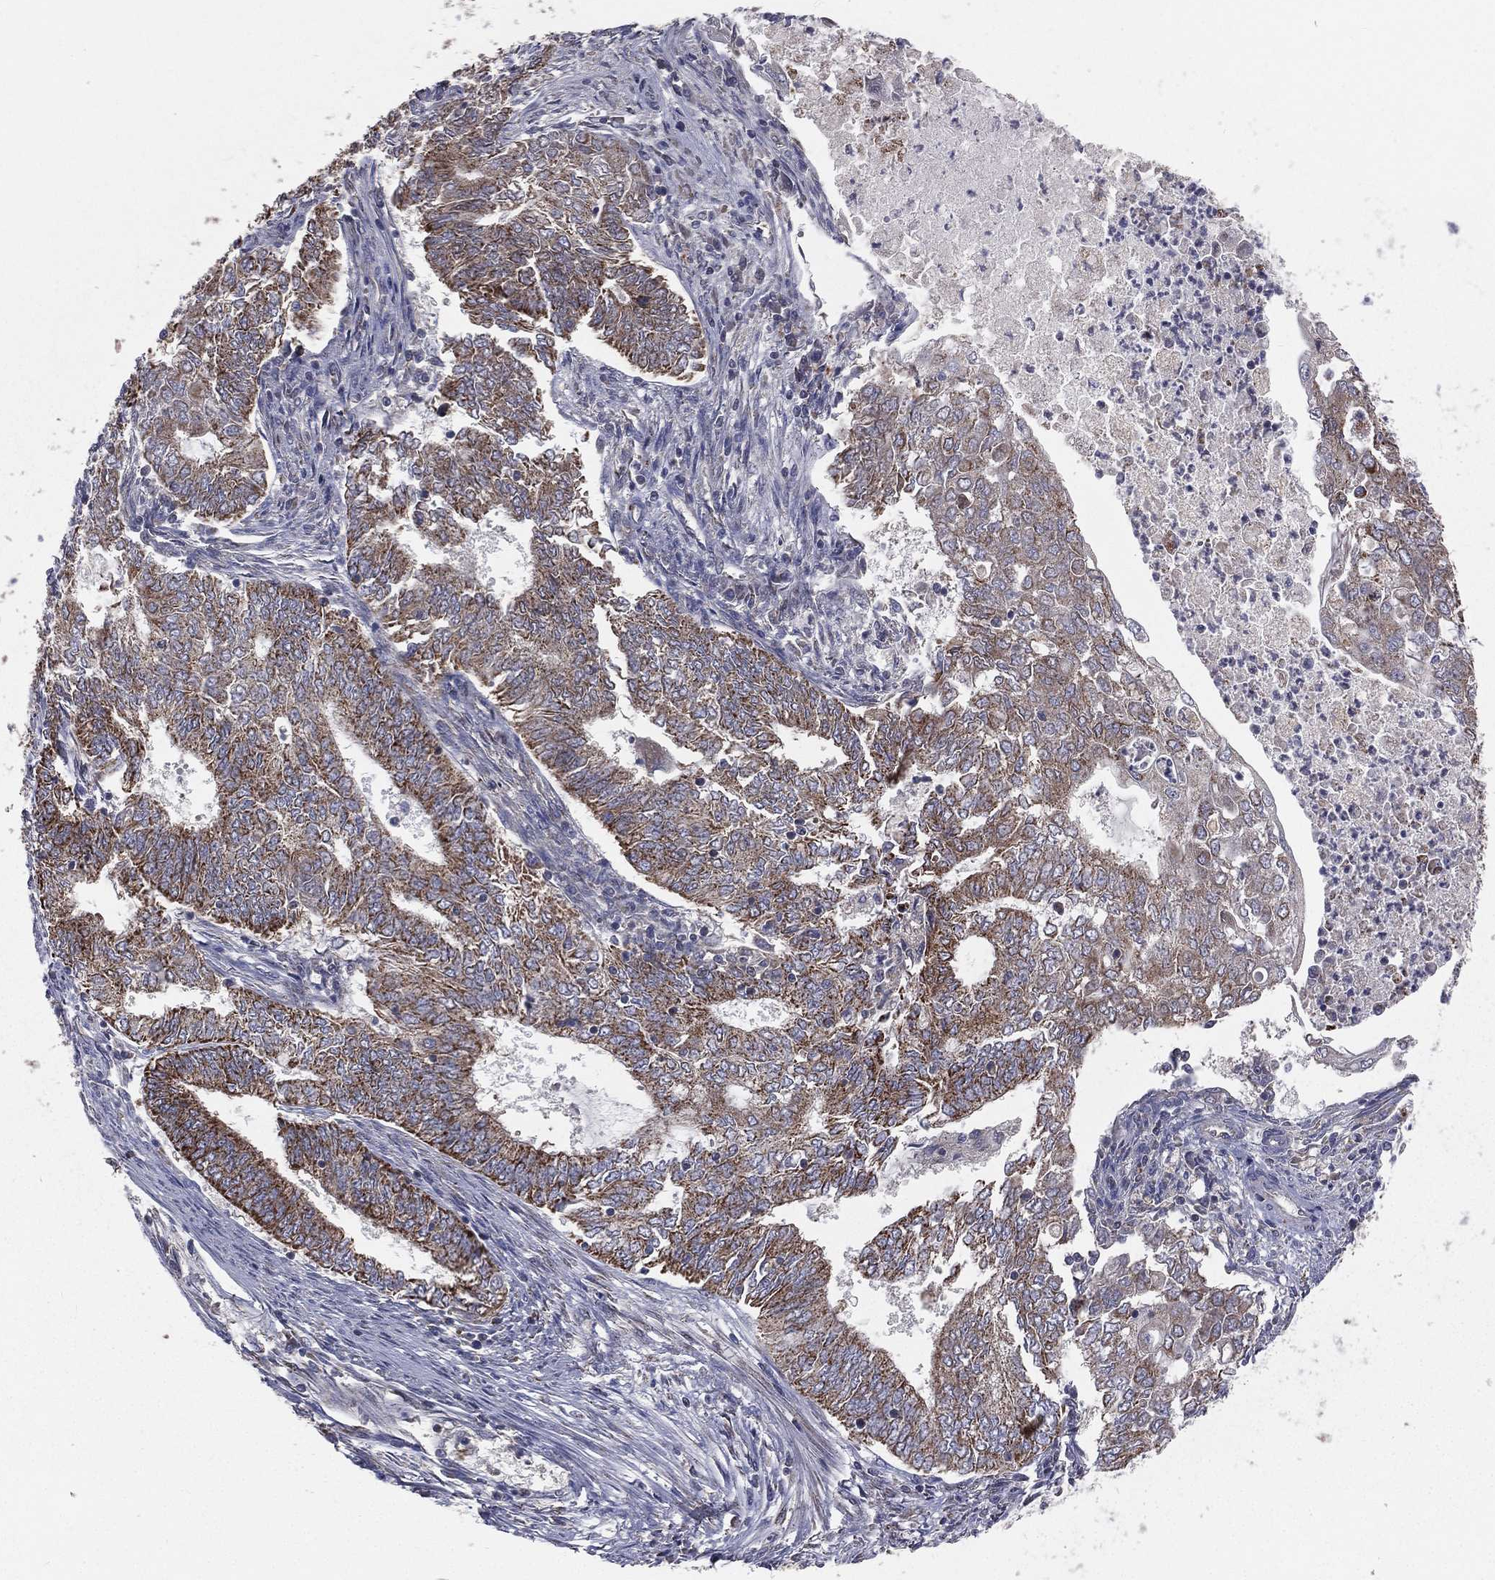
{"staining": {"intensity": "strong", "quantity": ">75%", "location": "cytoplasmic/membranous"}, "tissue": "endometrial cancer", "cell_type": "Tumor cells", "image_type": "cancer", "snomed": [{"axis": "morphology", "description": "Adenocarcinoma, NOS"}, {"axis": "topography", "description": "Endometrium"}], "caption": "Endometrial adenocarcinoma stained with immunohistochemistry (IHC) displays strong cytoplasmic/membranous positivity in about >75% of tumor cells. (DAB (3,3'-diaminobenzidine) IHC with brightfield microscopy, high magnification).", "gene": "HADH", "patient": {"sex": "female", "age": 62}}